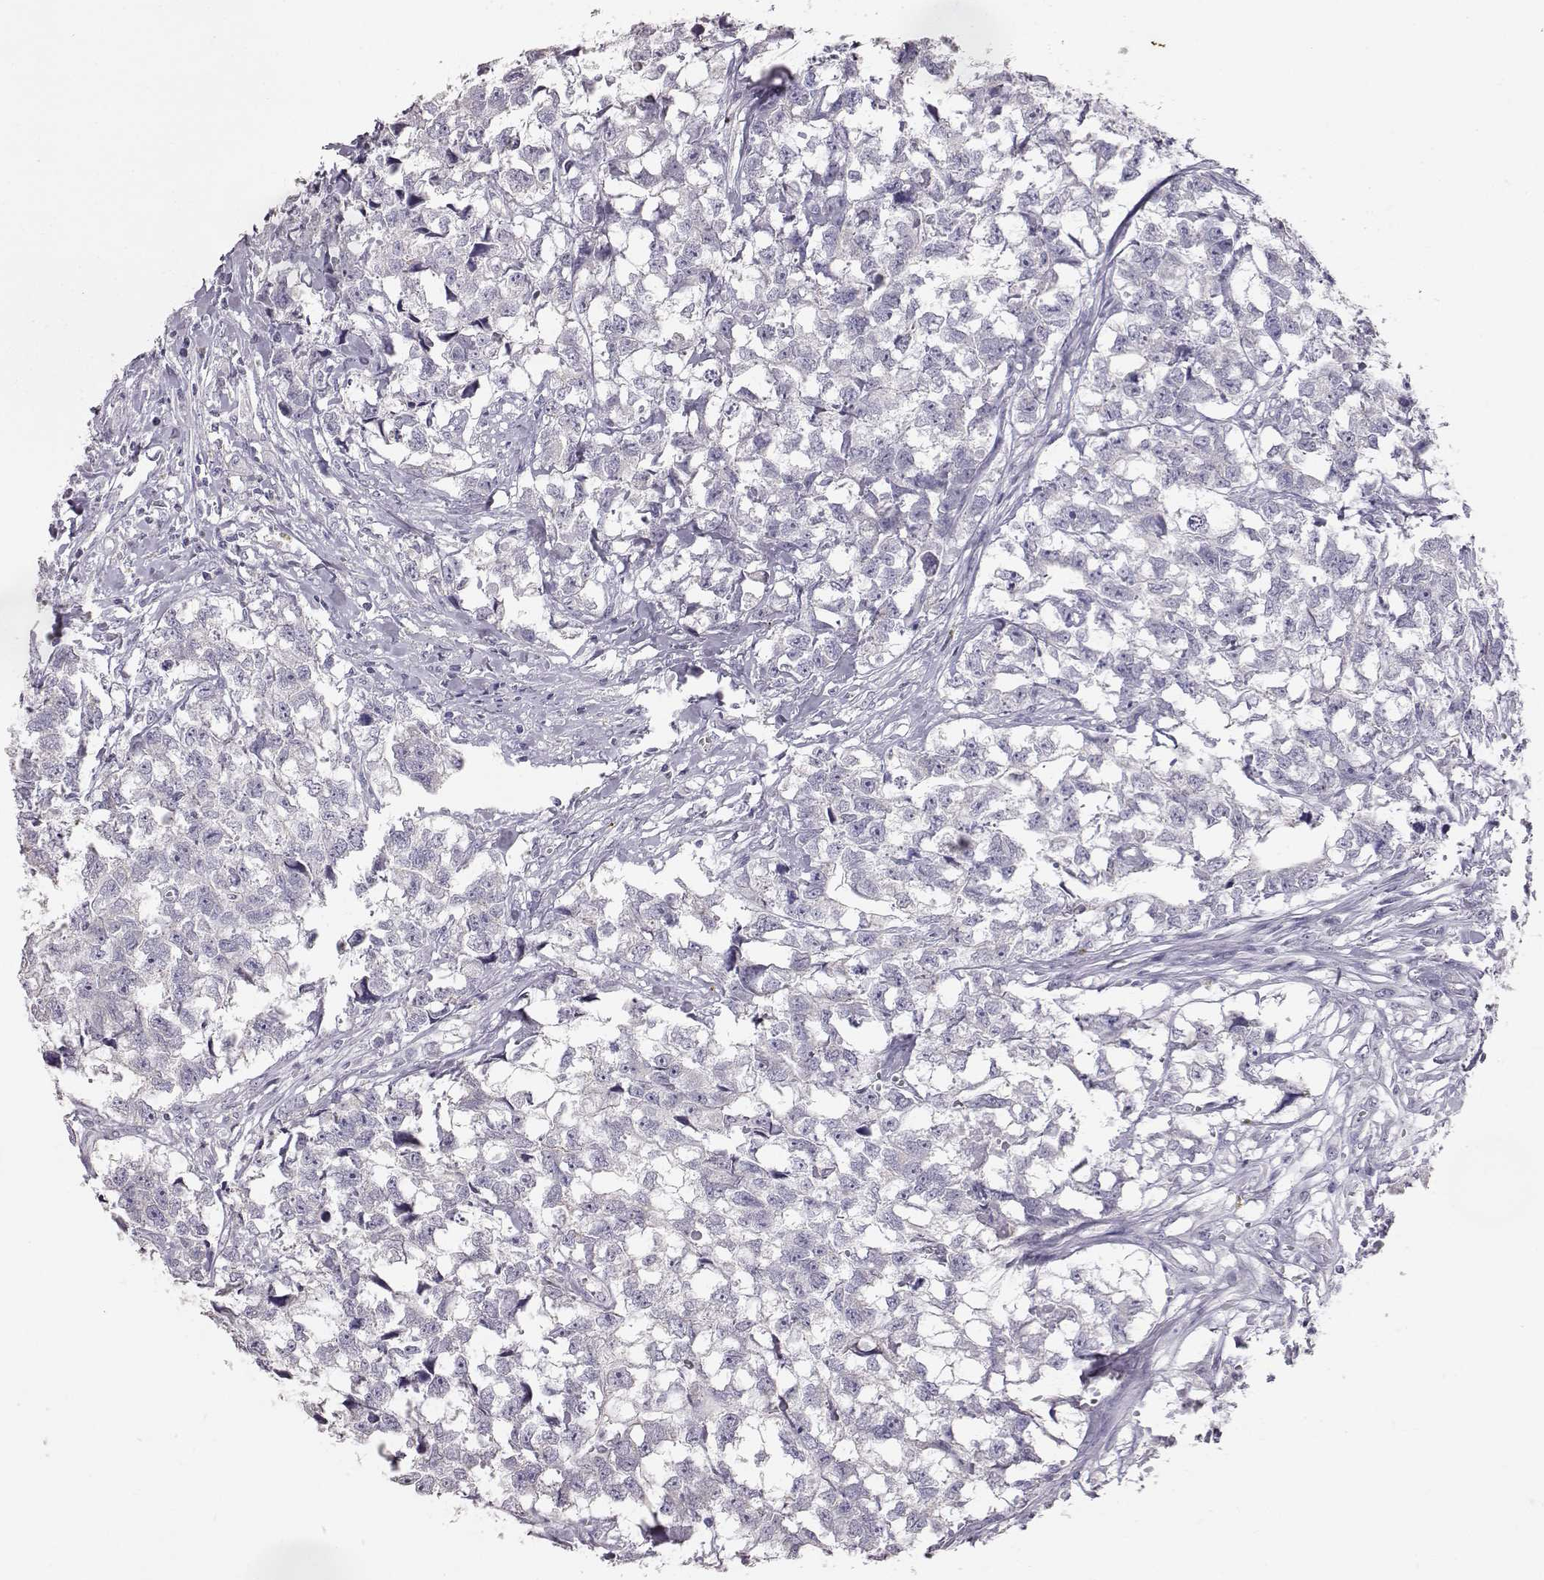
{"staining": {"intensity": "negative", "quantity": "none", "location": "none"}, "tissue": "testis cancer", "cell_type": "Tumor cells", "image_type": "cancer", "snomed": [{"axis": "morphology", "description": "Carcinoma, Embryonal, NOS"}, {"axis": "morphology", "description": "Teratoma, malignant, NOS"}, {"axis": "topography", "description": "Testis"}], "caption": "Embryonal carcinoma (testis) stained for a protein using immunohistochemistry (IHC) exhibits no positivity tumor cells.", "gene": "KRT33A", "patient": {"sex": "male", "age": 44}}